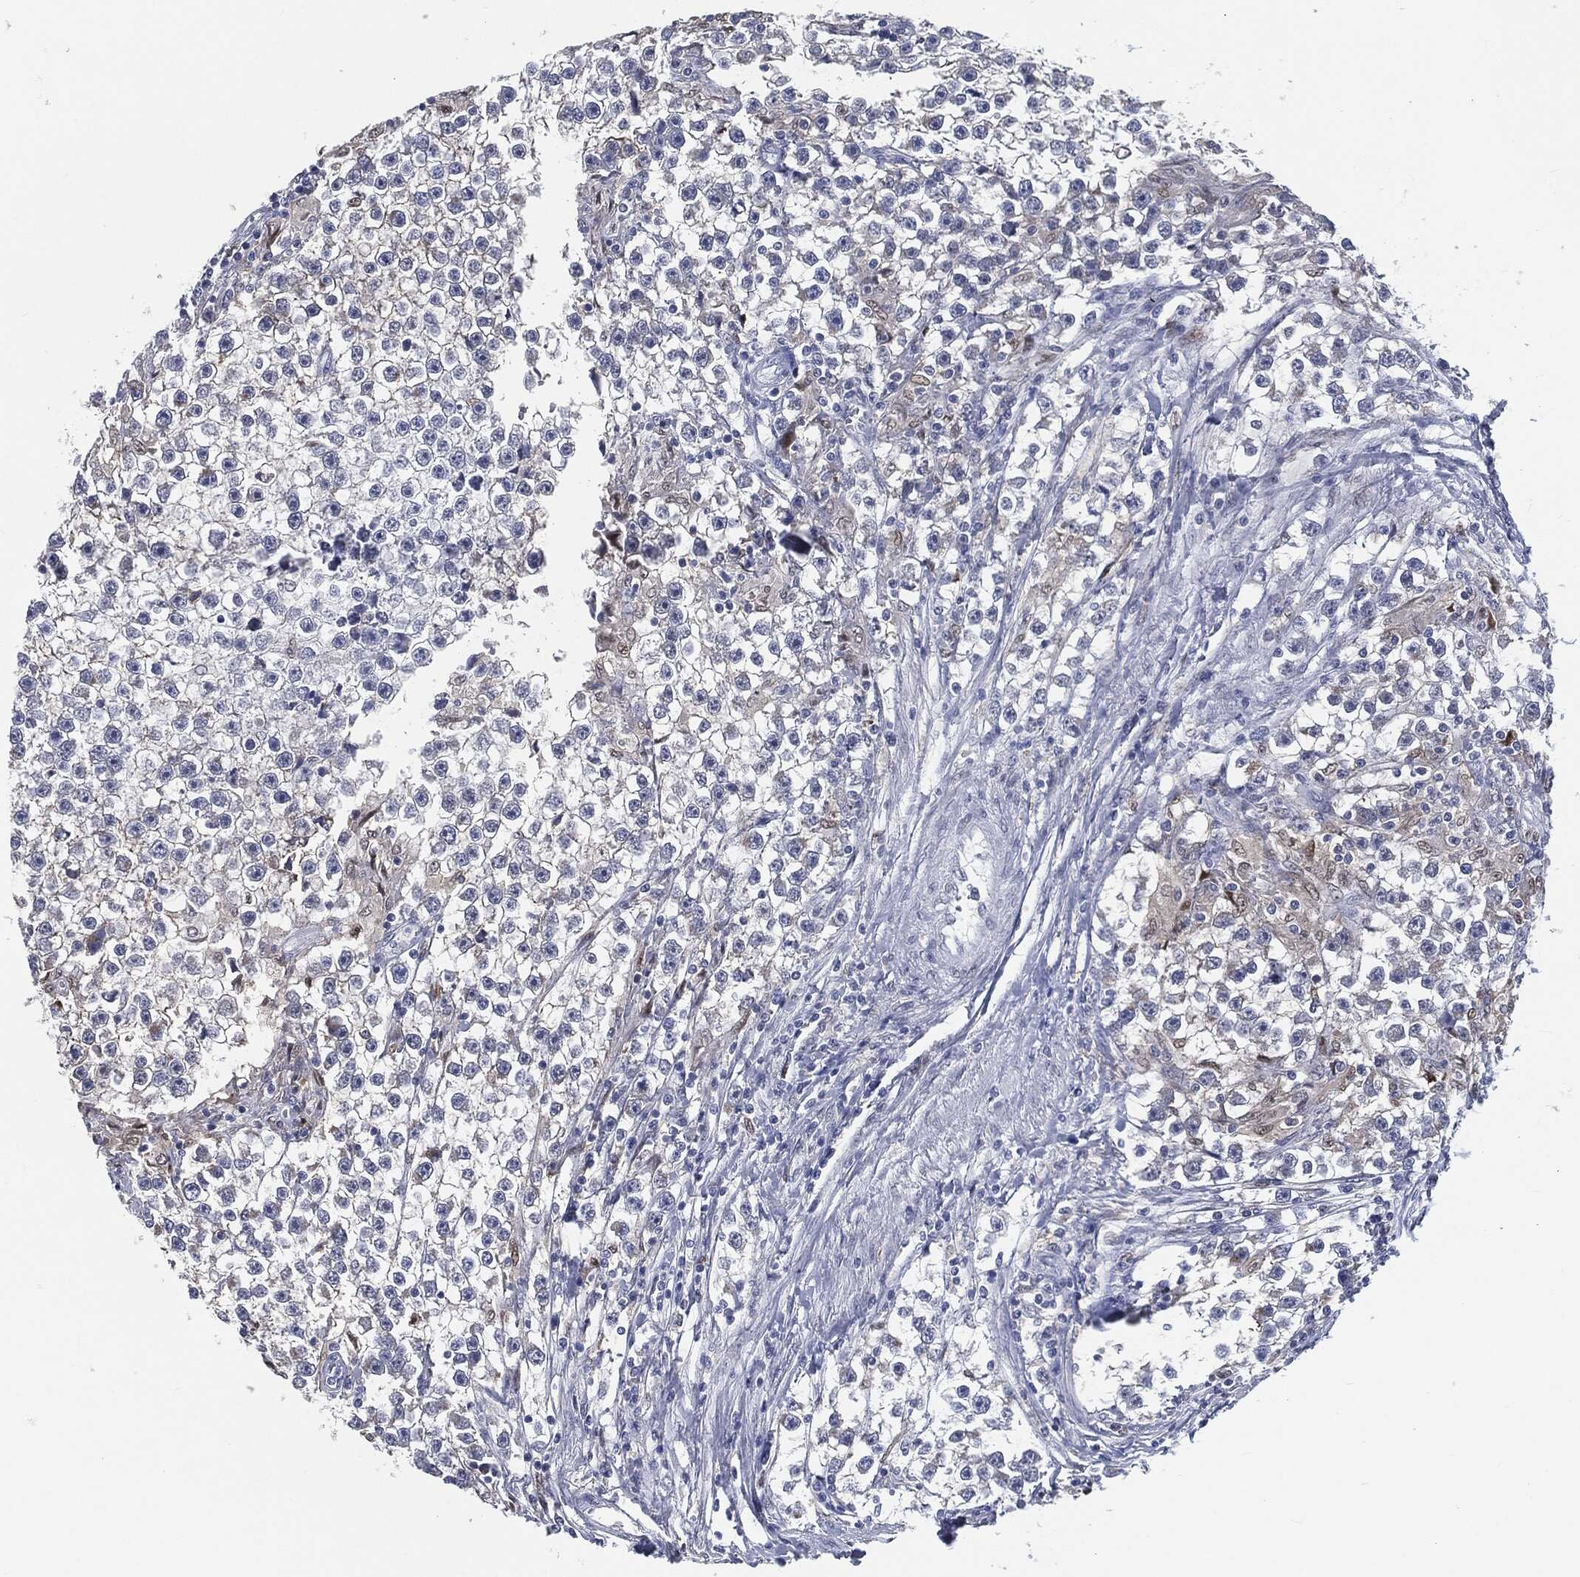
{"staining": {"intensity": "negative", "quantity": "none", "location": "none"}, "tissue": "testis cancer", "cell_type": "Tumor cells", "image_type": "cancer", "snomed": [{"axis": "morphology", "description": "Seminoma, NOS"}, {"axis": "topography", "description": "Testis"}], "caption": "DAB (3,3'-diaminobenzidine) immunohistochemical staining of testis seminoma displays no significant positivity in tumor cells. (Brightfield microscopy of DAB (3,3'-diaminobenzidine) immunohistochemistry at high magnification).", "gene": "PROM1", "patient": {"sex": "male", "age": 59}}